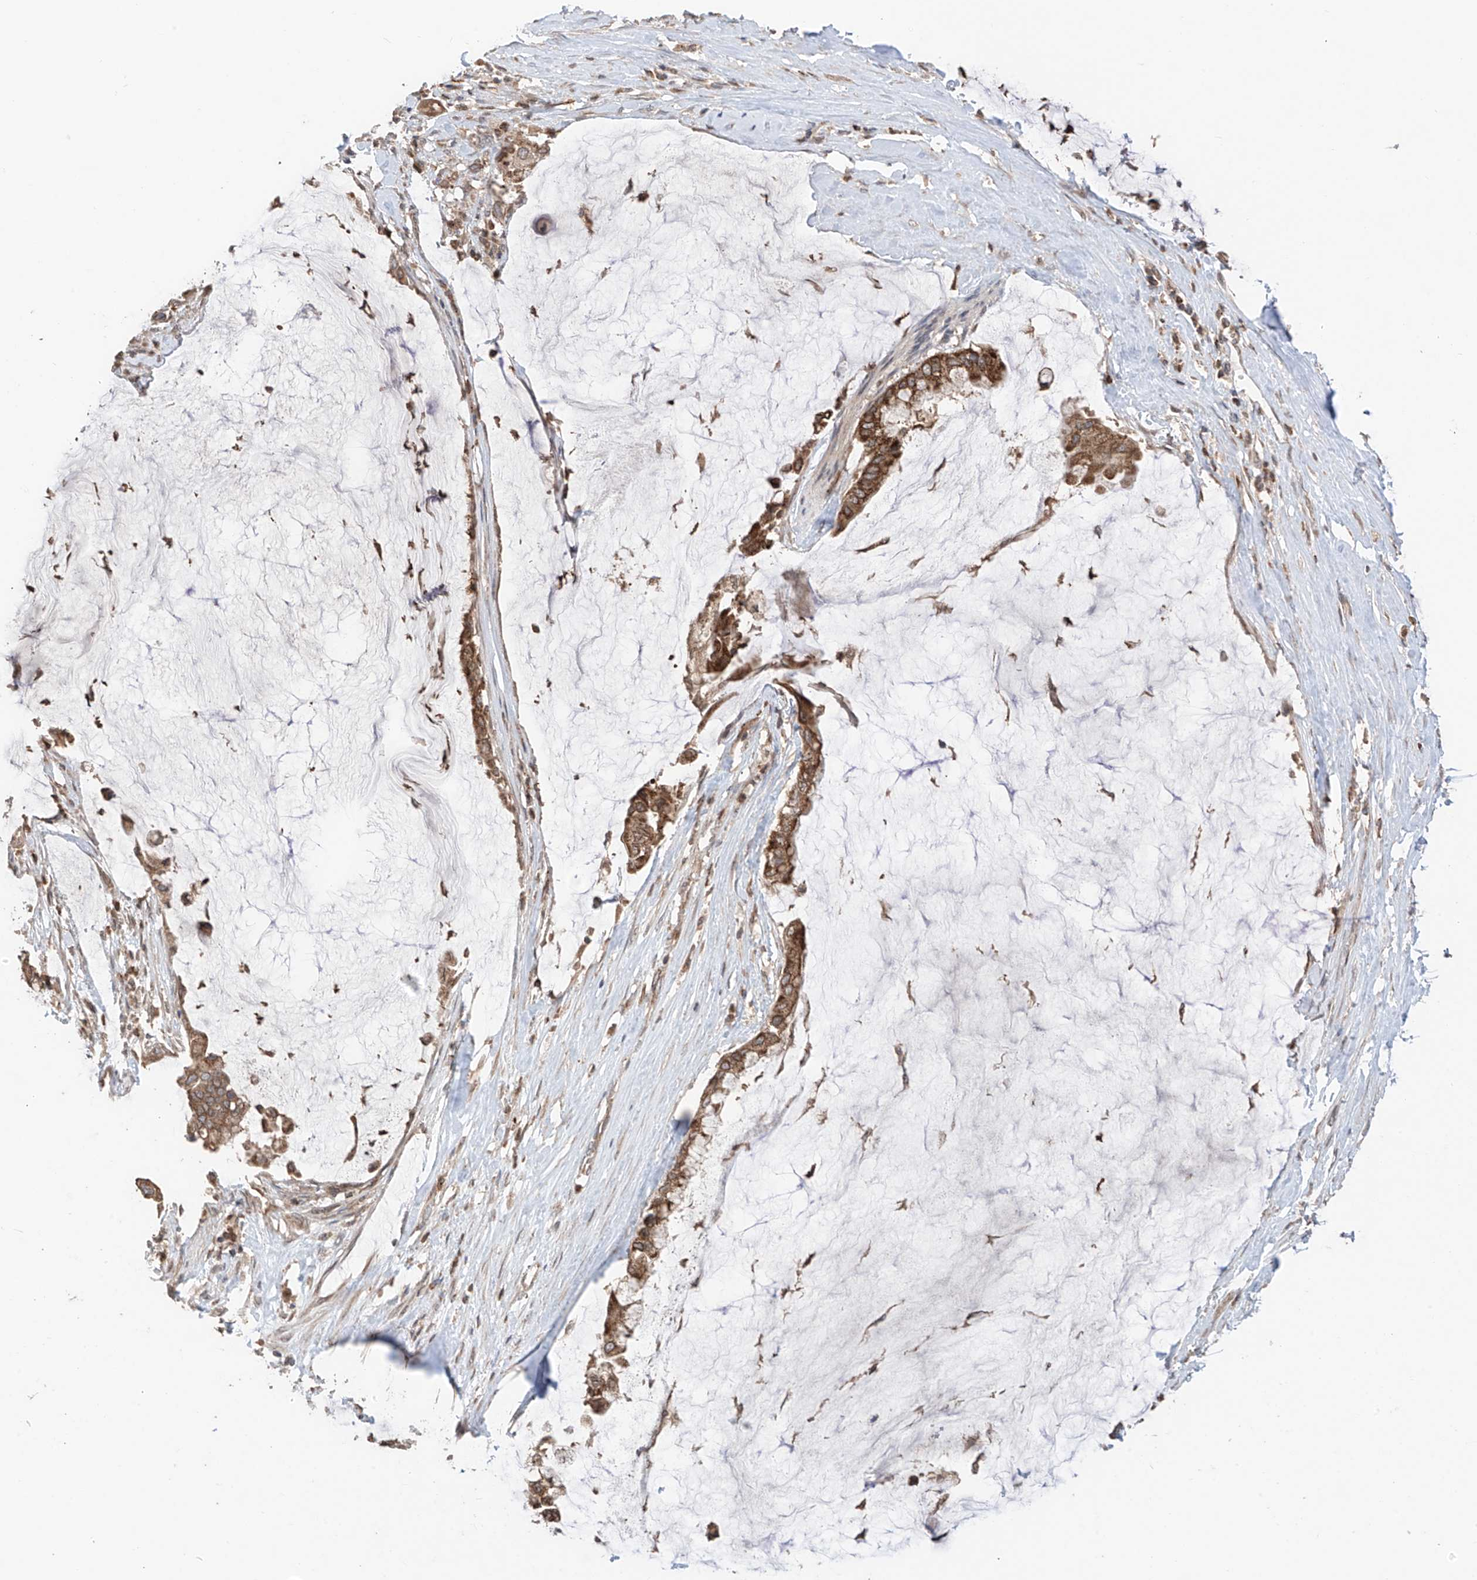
{"staining": {"intensity": "moderate", "quantity": ">75%", "location": "cytoplasmic/membranous"}, "tissue": "pancreatic cancer", "cell_type": "Tumor cells", "image_type": "cancer", "snomed": [{"axis": "morphology", "description": "Adenocarcinoma, NOS"}, {"axis": "topography", "description": "Pancreas"}], "caption": "Tumor cells display medium levels of moderate cytoplasmic/membranous expression in about >75% of cells in adenocarcinoma (pancreatic).", "gene": "AHCTF1", "patient": {"sex": "male", "age": 41}}